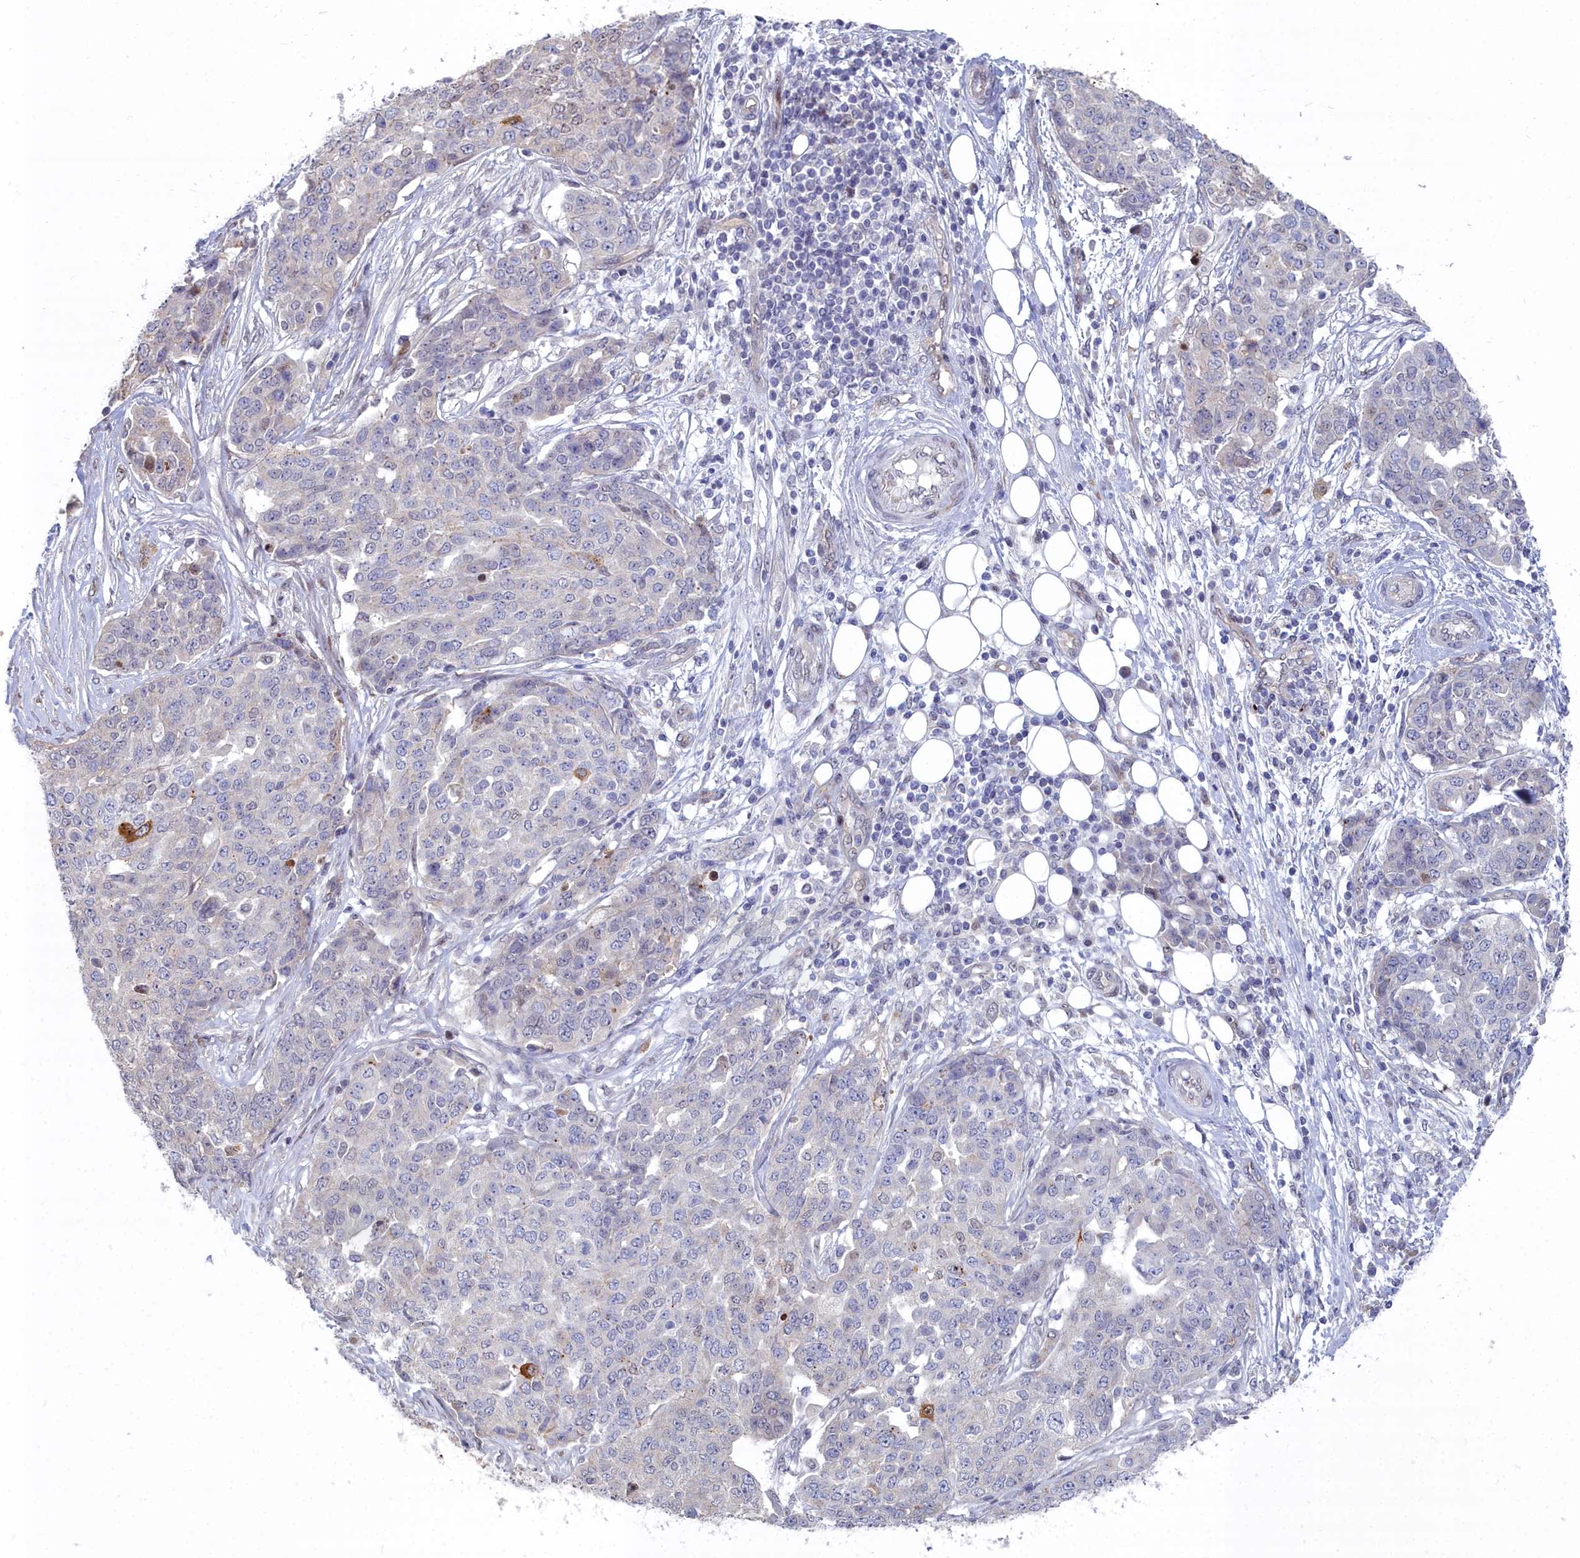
{"staining": {"intensity": "moderate", "quantity": "<25%", "location": "nuclear"}, "tissue": "ovarian cancer", "cell_type": "Tumor cells", "image_type": "cancer", "snomed": [{"axis": "morphology", "description": "Cystadenocarcinoma, serous, NOS"}, {"axis": "topography", "description": "Soft tissue"}, {"axis": "topography", "description": "Ovary"}], "caption": "Protein expression analysis of human serous cystadenocarcinoma (ovarian) reveals moderate nuclear staining in about <25% of tumor cells. Using DAB (3,3'-diaminobenzidine) (brown) and hematoxylin (blue) stains, captured at high magnification using brightfield microscopy.", "gene": "RPS27A", "patient": {"sex": "female", "age": 57}}